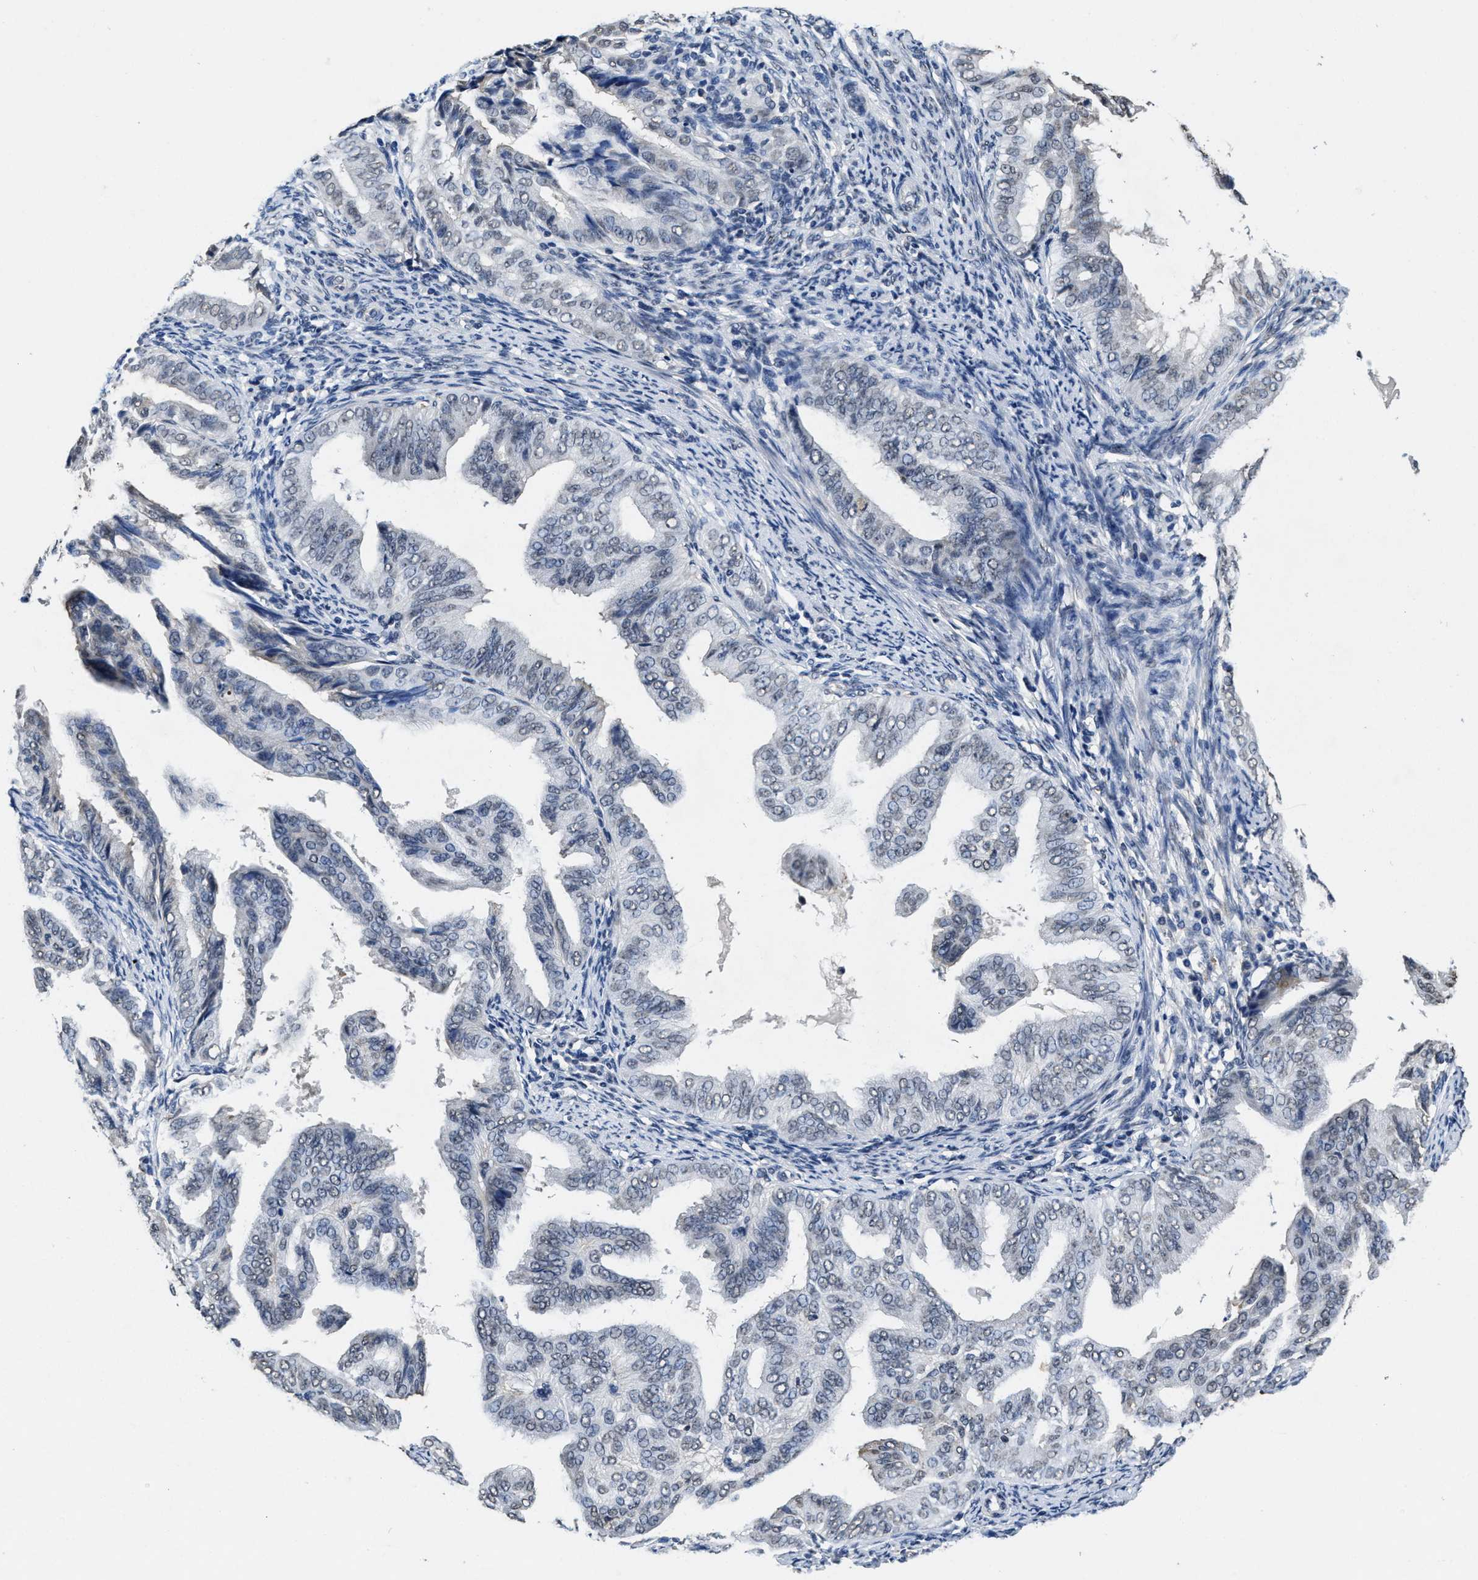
{"staining": {"intensity": "negative", "quantity": "none", "location": "none"}, "tissue": "endometrial cancer", "cell_type": "Tumor cells", "image_type": "cancer", "snomed": [{"axis": "morphology", "description": "Adenocarcinoma, NOS"}, {"axis": "topography", "description": "Endometrium"}], "caption": "Adenocarcinoma (endometrial) was stained to show a protein in brown. There is no significant positivity in tumor cells.", "gene": "SUPT16H", "patient": {"sex": "female", "age": 58}}